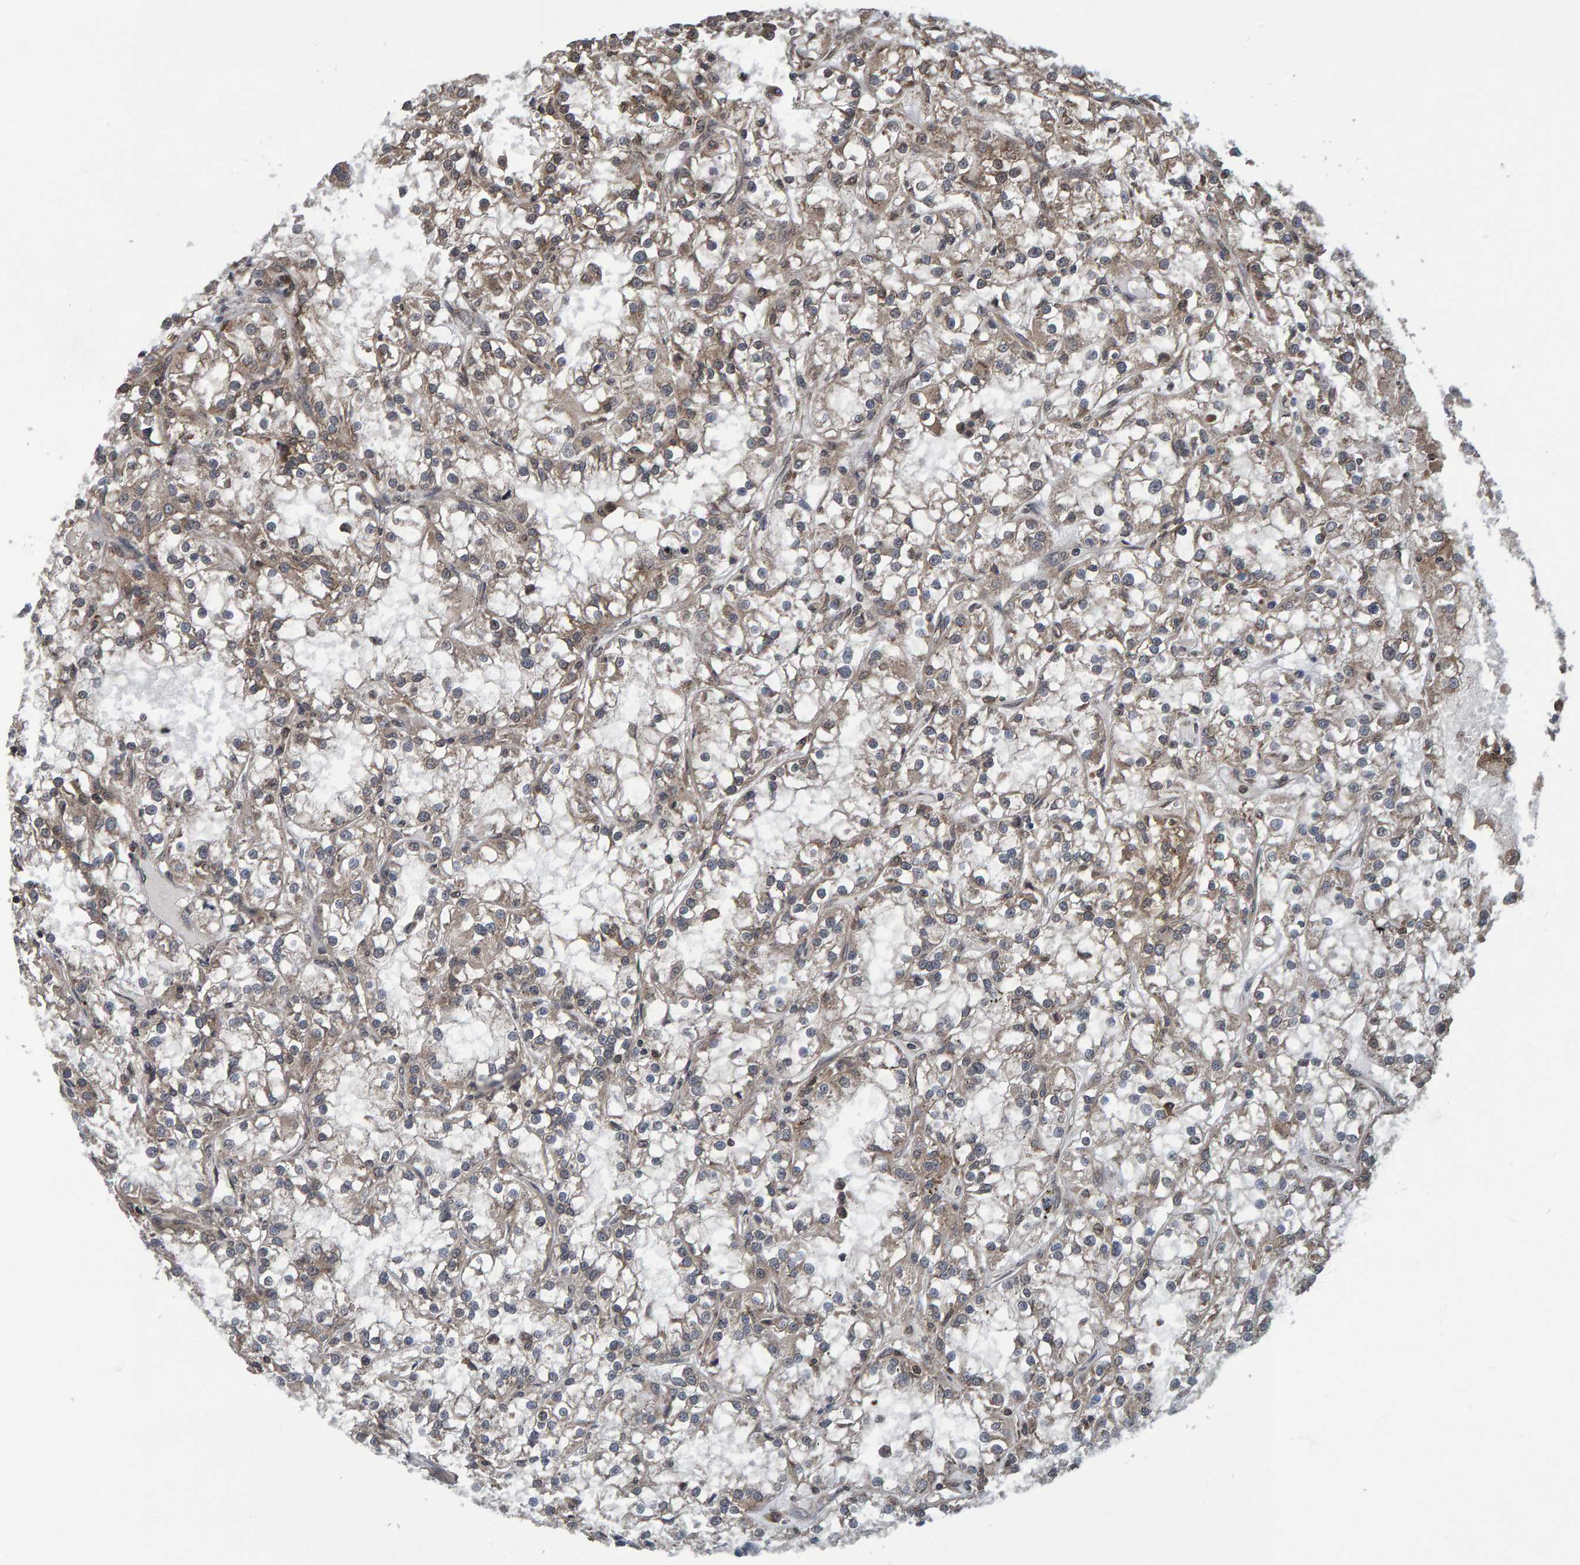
{"staining": {"intensity": "weak", "quantity": ">75%", "location": "cytoplasmic/membranous"}, "tissue": "renal cancer", "cell_type": "Tumor cells", "image_type": "cancer", "snomed": [{"axis": "morphology", "description": "Adenocarcinoma, NOS"}, {"axis": "topography", "description": "Kidney"}], "caption": "This is an image of immunohistochemistry (IHC) staining of adenocarcinoma (renal), which shows weak staining in the cytoplasmic/membranous of tumor cells.", "gene": "GAB2", "patient": {"sex": "female", "age": 52}}